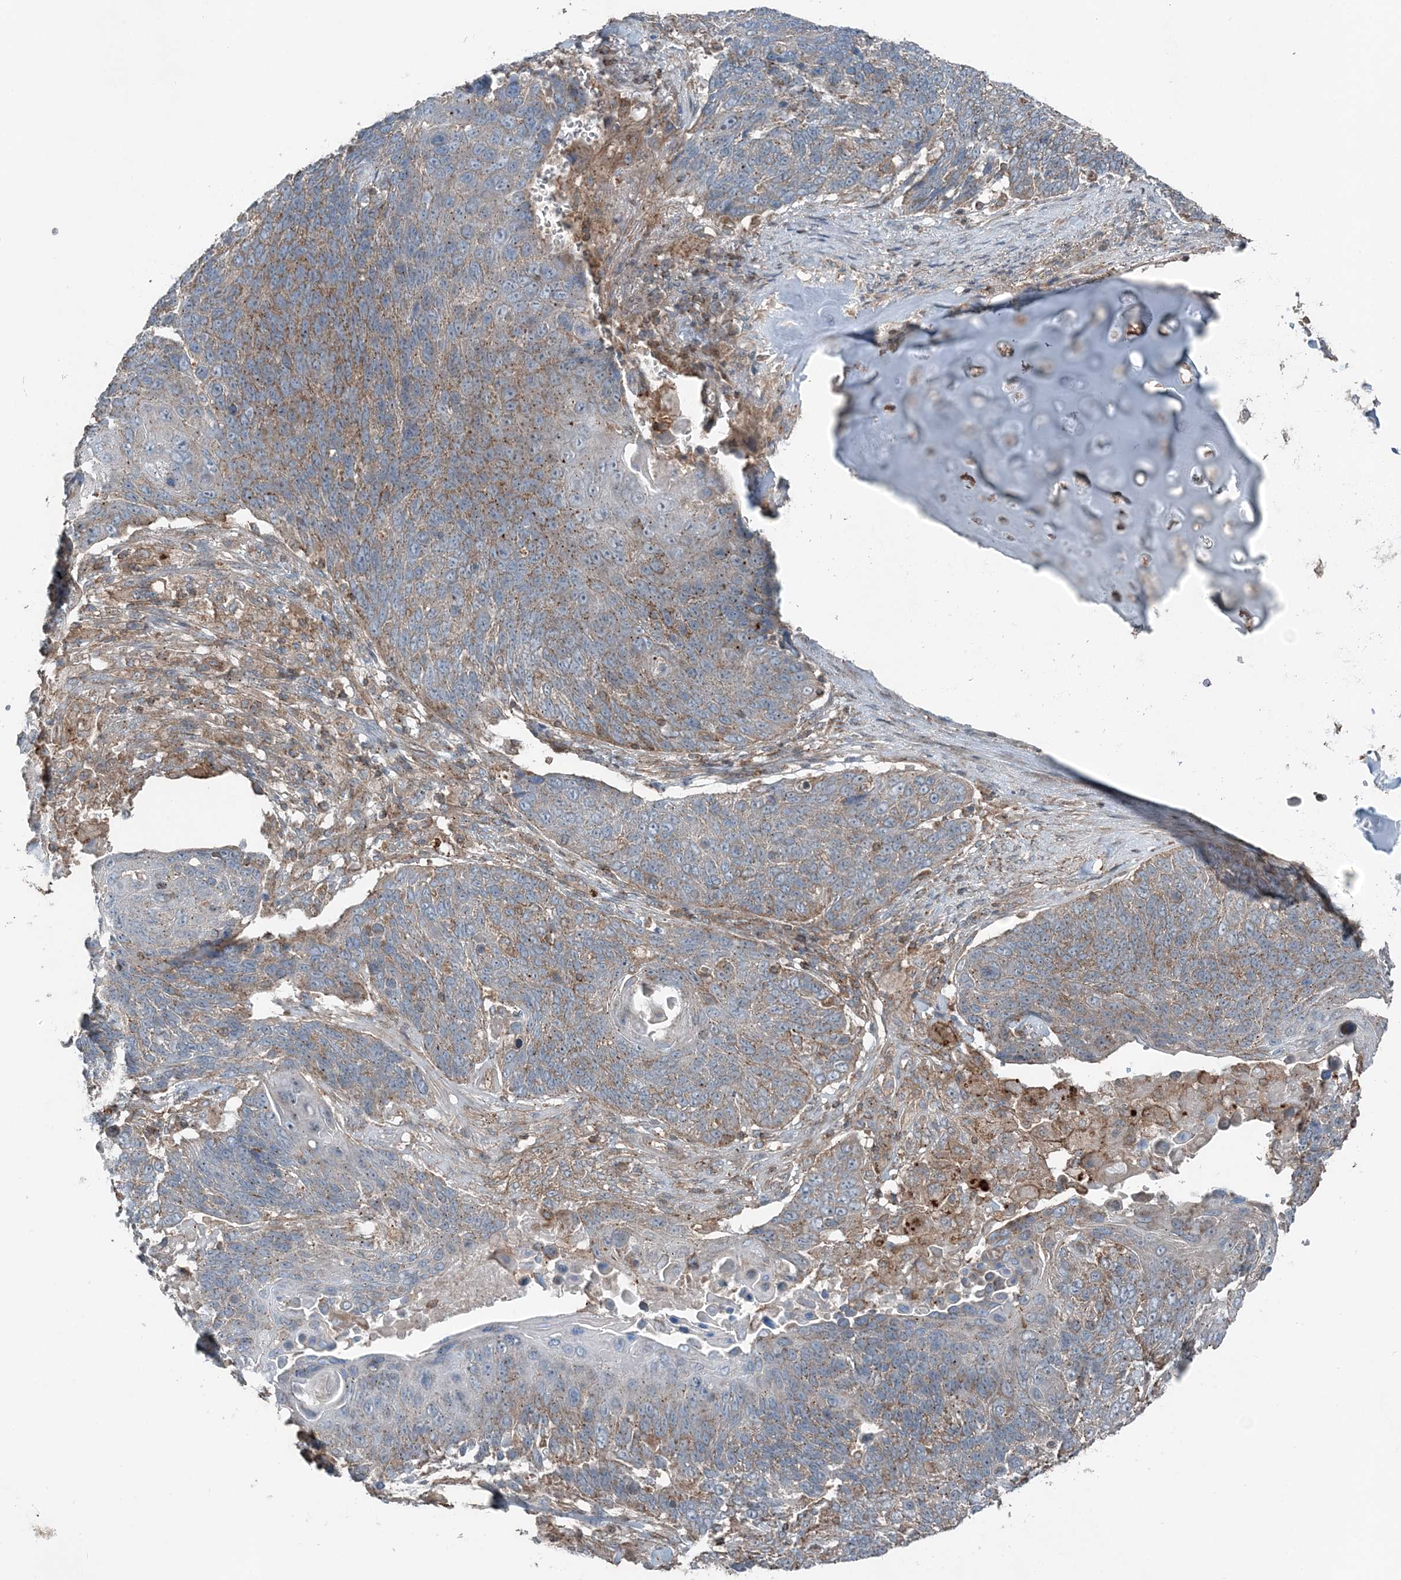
{"staining": {"intensity": "moderate", "quantity": ">75%", "location": "cytoplasmic/membranous"}, "tissue": "lung cancer", "cell_type": "Tumor cells", "image_type": "cancer", "snomed": [{"axis": "morphology", "description": "Squamous cell carcinoma, NOS"}, {"axis": "topography", "description": "Lung"}], "caption": "Brown immunohistochemical staining in lung cancer demonstrates moderate cytoplasmic/membranous staining in approximately >75% of tumor cells.", "gene": "KY", "patient": {"sex": "male", "age": 66}}